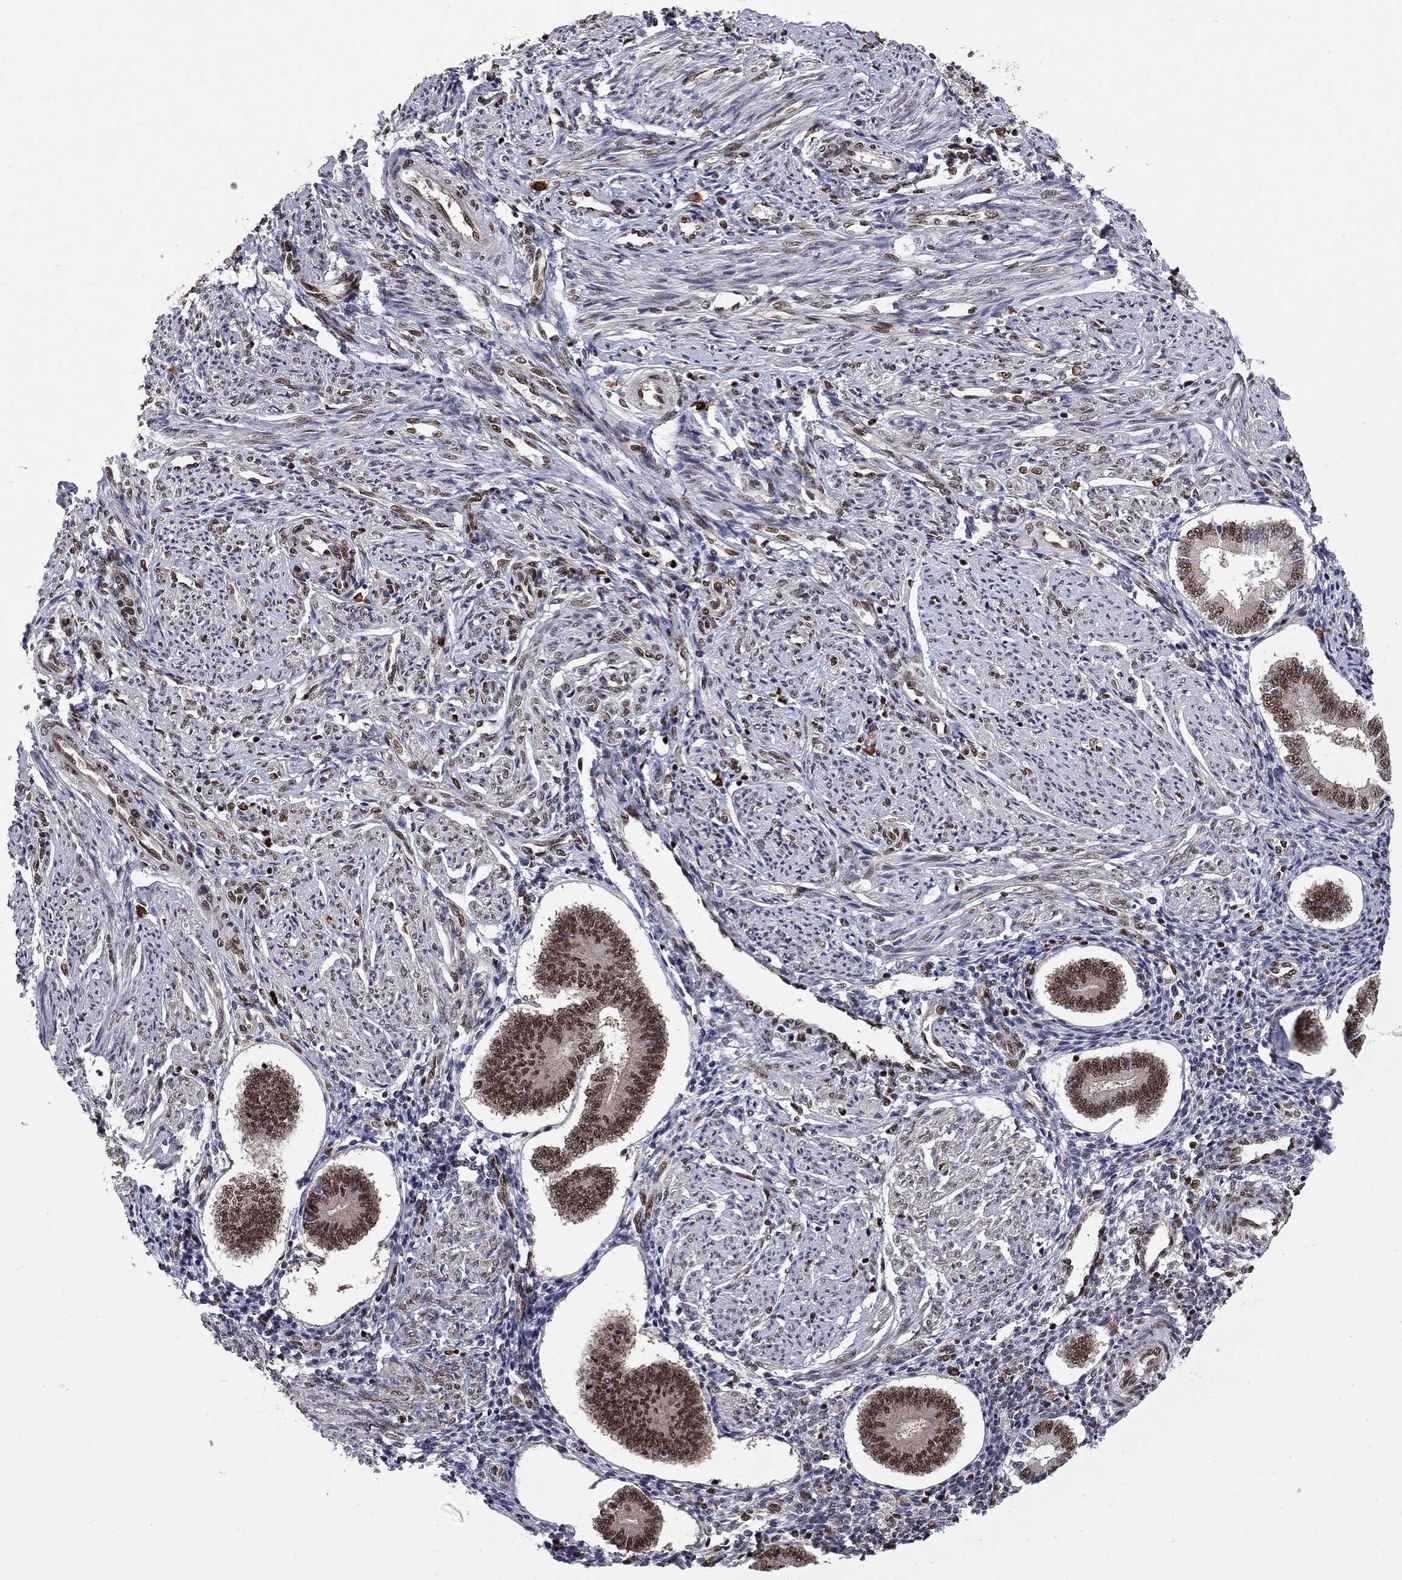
{"staining": {"intensity": "moderate", "quantity": "25%-75%", "location": "nuclear"}, "tissue": "endometrium", "cell_type": "Cells in endometrial stroma", "image_type": "normal", "snomed": [{"axis": "morphology", "description": "Normal tissue, NOS"}, {"axis": "topography", "description": "Endometrium"}], "caption": "IHC of benign endometrium demonstrates medium levels of moderate nuclear expression in about 25%-75% of cells in endometrial stroma.", "gene": "MED25", "patient": {"sex": "female", "age": 40}}